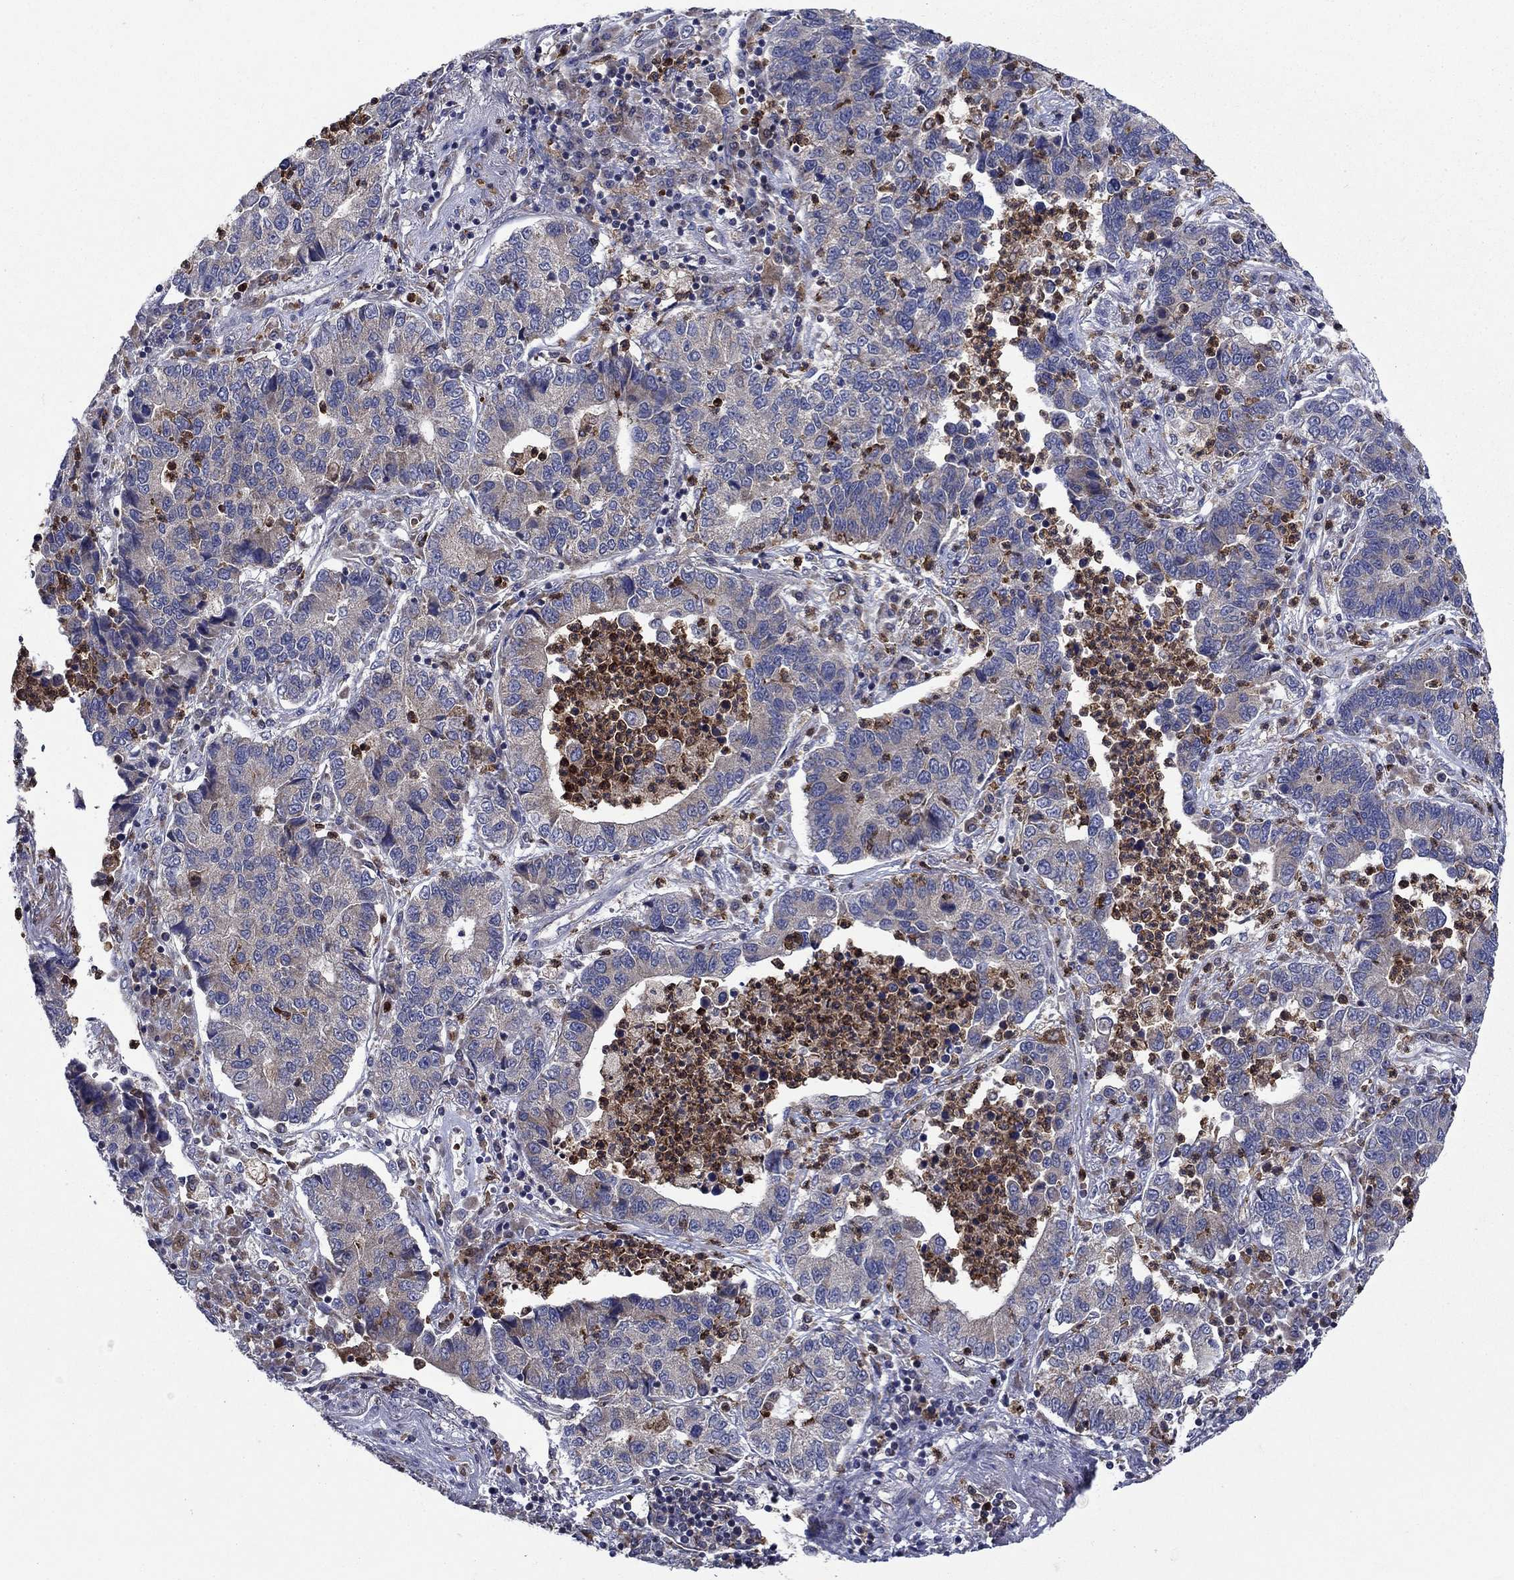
{"staining": {"intensity": "weak", "quantity": "<25%", "location": "cytoplasmic/membranous"}, "tissue": "lung cancer", "cell_type": "Tumor cells", "image_type": "cancer", "snomed": [{"axis": "morphology", "description": "Adenocarcinoma, NOS"}, {"axis": "topography", "description": "Lung"}], "caption": "The immunohistochemistry (IHC) photomicrograph has no significant staining in tumor cells of lung cancer (adenocarcinoma) tissue. The staining is performed using DAB (3,3'-diaminobenzidine) brown chromogen with nuclei counter-stained in using hematoxylin.", "gene": "RNF19B", "patient": {"sex": "female", "age": 57}}